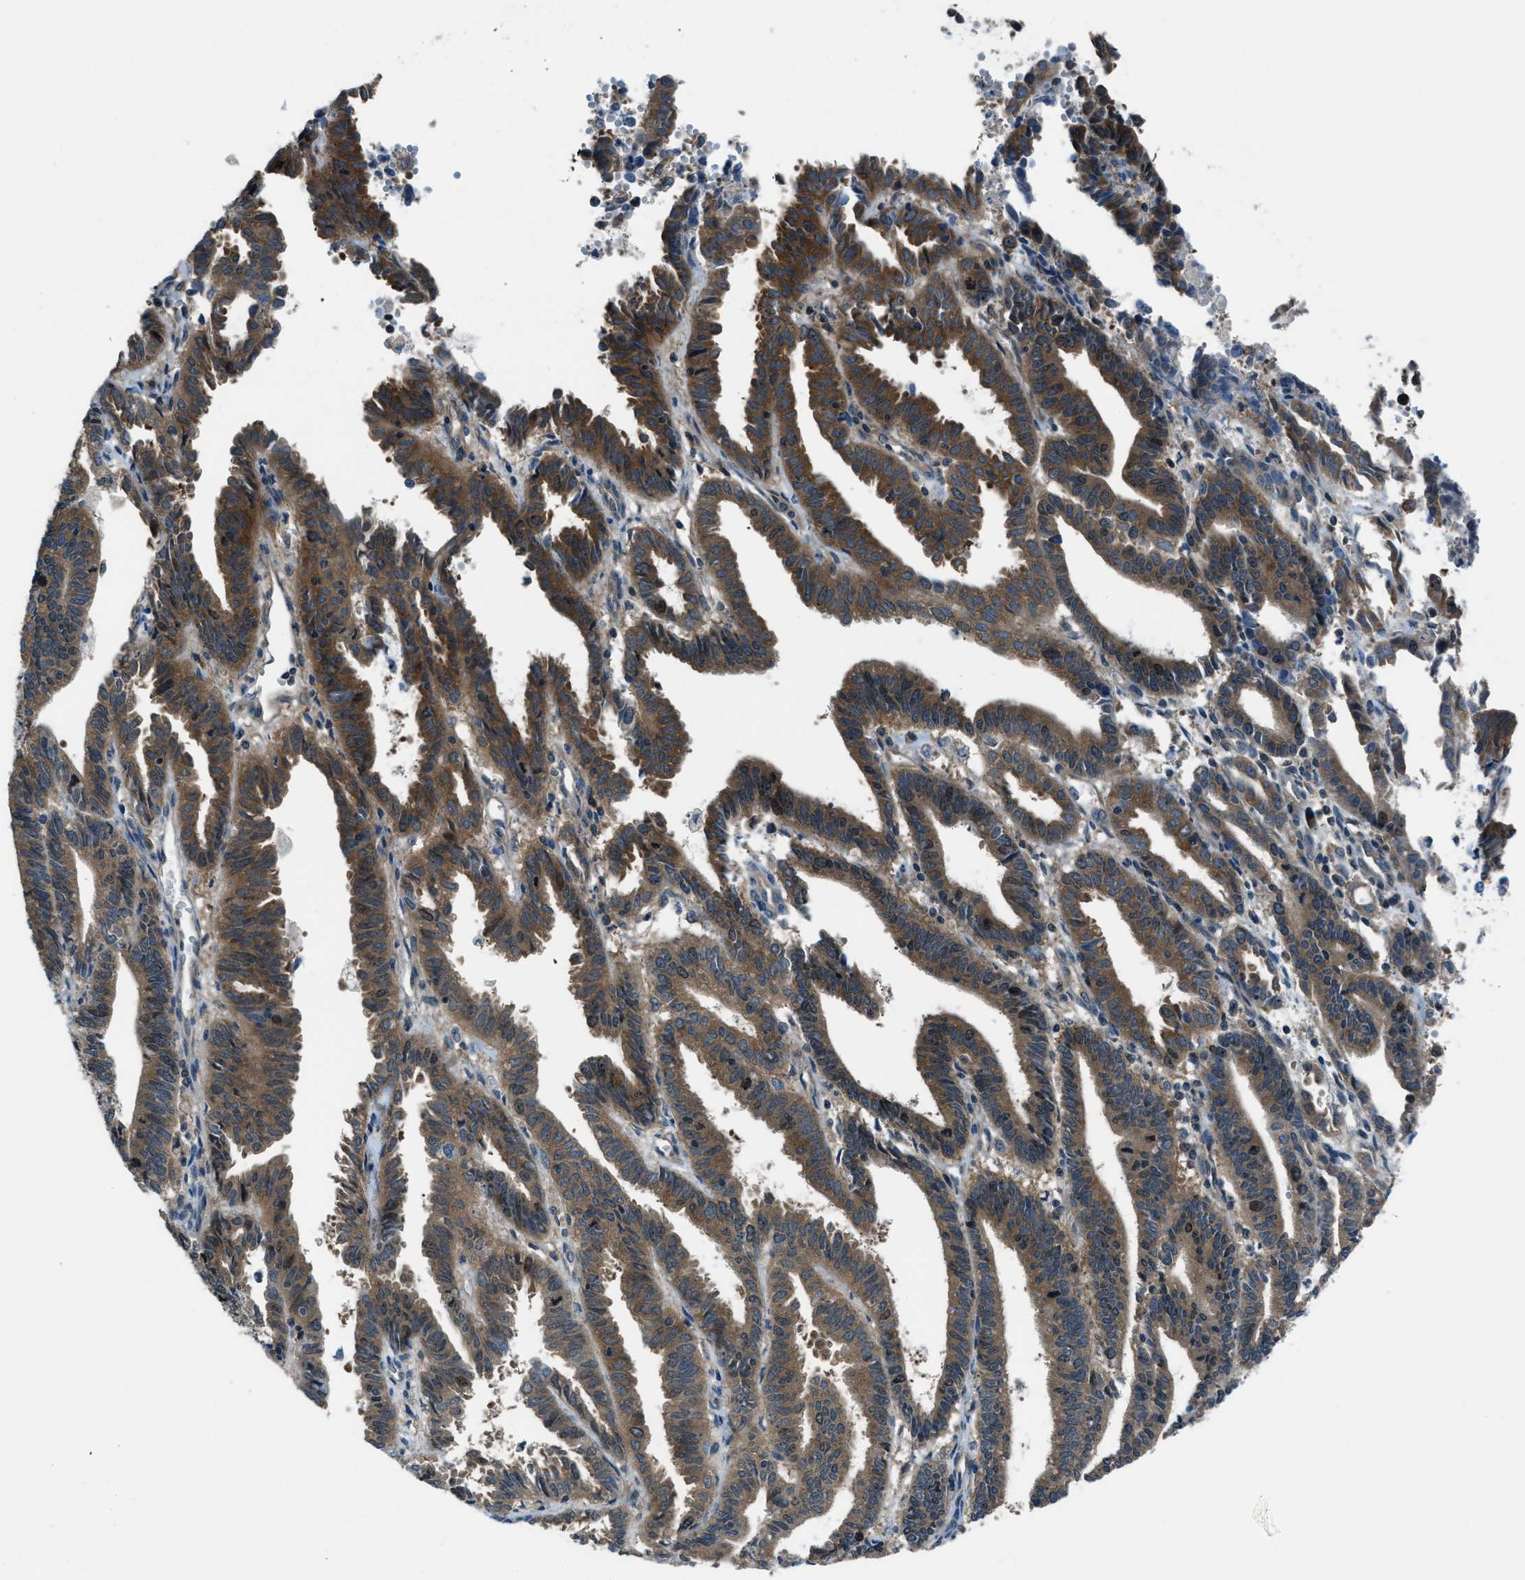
{"staining": {"intensity": "moderate", "quantity": "25%-75%", "location": "cytoplasmic/membranous"}, "tissue": "endometrial cancer", "cell_type": "Tumor cells", "image_type": "cancer", "snomed": [{"axis": "morphology", "description": "Adenocarcinoma, NOS"}, {"axis": "topography", "description": "Uterus"}], "caption": "Protein expression analysis of human endometrial cancer (adenocarcinoma) reveals moderate cytoplasmic/membranous staining in approximately 25%-75% of tumor cells.", "gene": "ARFGAP2", "patient": {"sex": "female", "age": 83}}